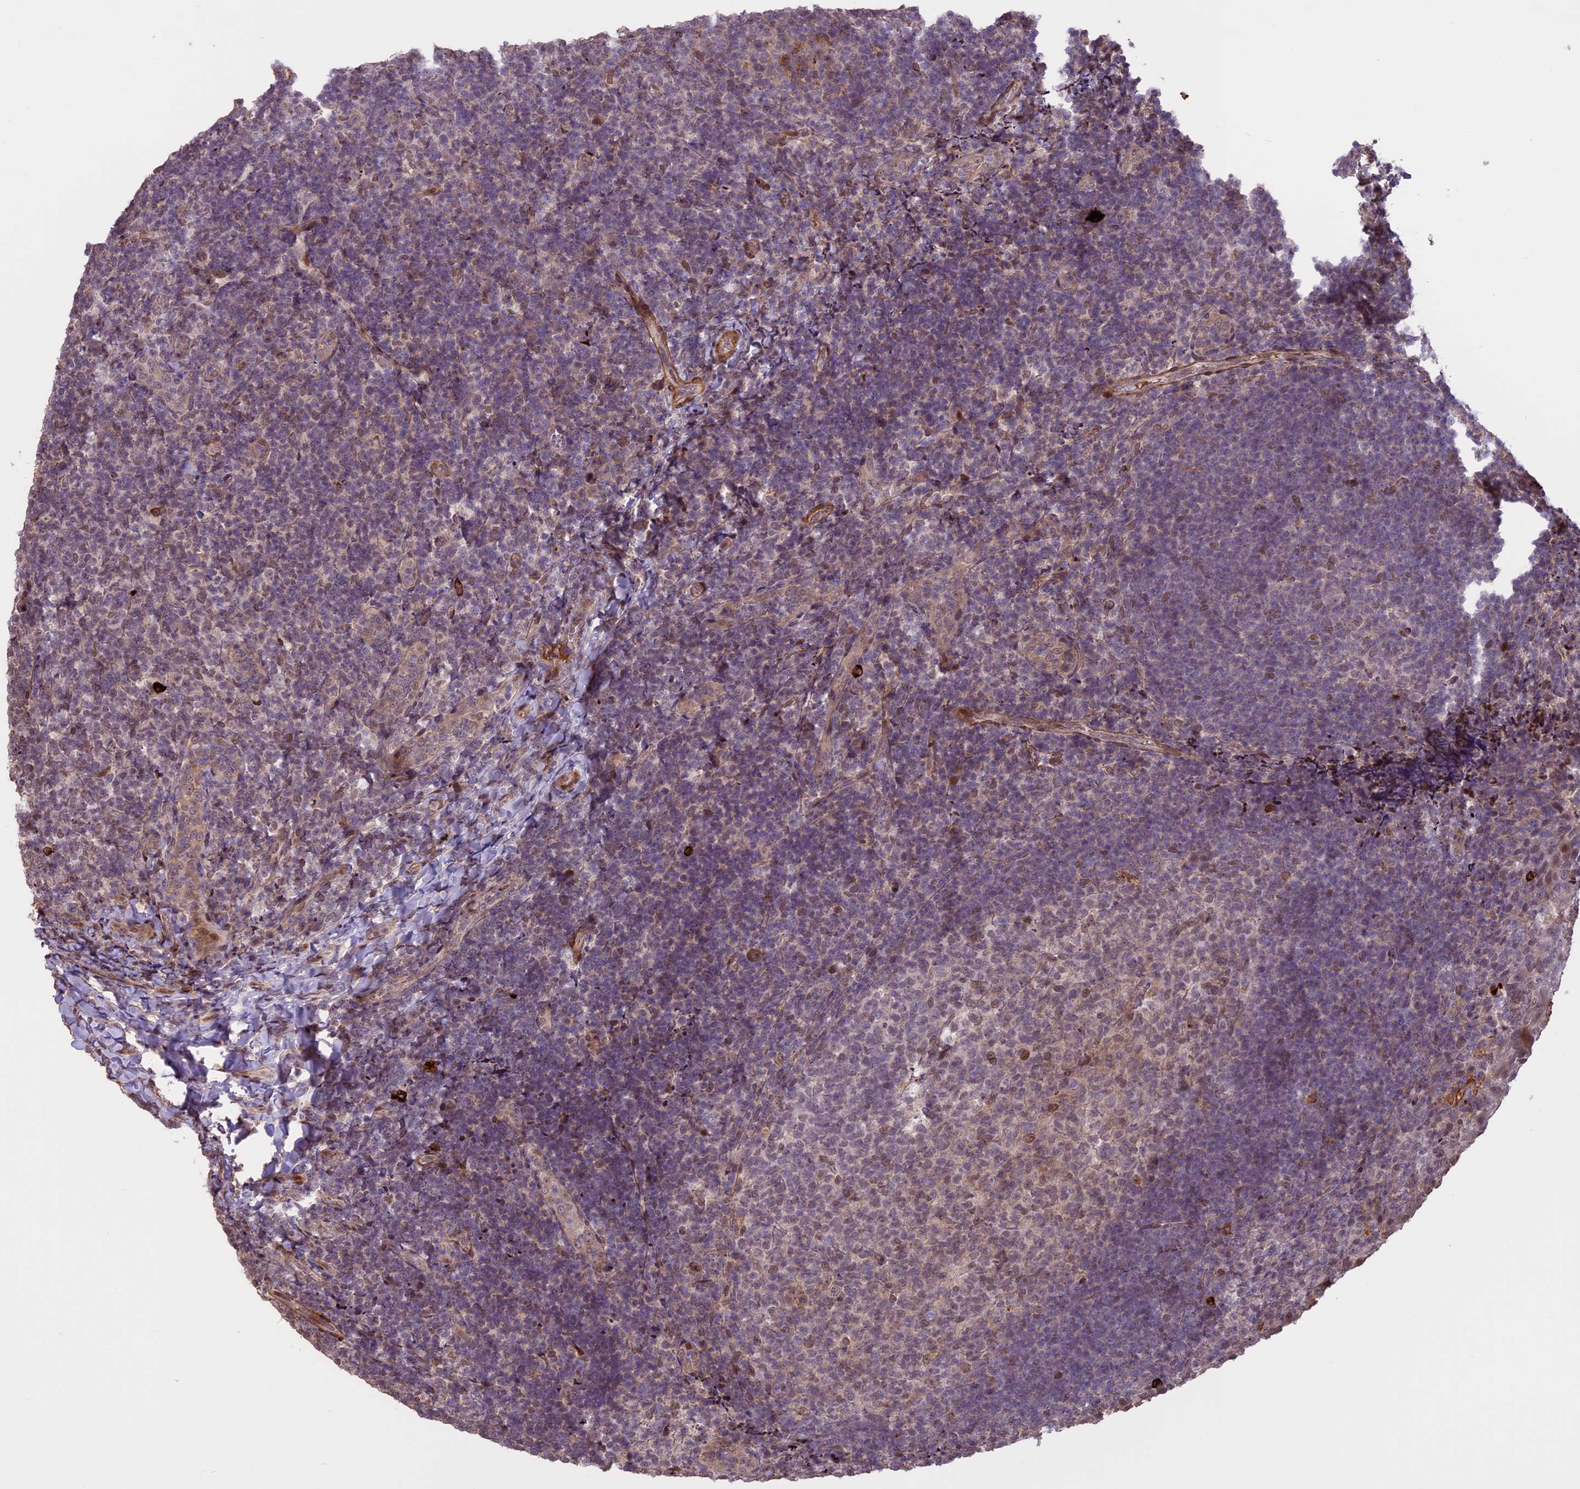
{"staining": {"intensity": "weak", "quantity": "<25%", "location": "nuclear"}, "tissue": "tonsil", "cell_type": "Germinal center cells", "image_type": "normal", "snomed": [{"axis": "morphology", "description": "Normal tissue, NOS"}, {"axis": "topography", "description": "Tonsil"}], "caption": "Immunohistochemistry (IHC) of unremarkable human tonsil displays no staining in germinal center cells.", "gene": "PRELID2", "patient": {"sex": "female", "age": 10}}